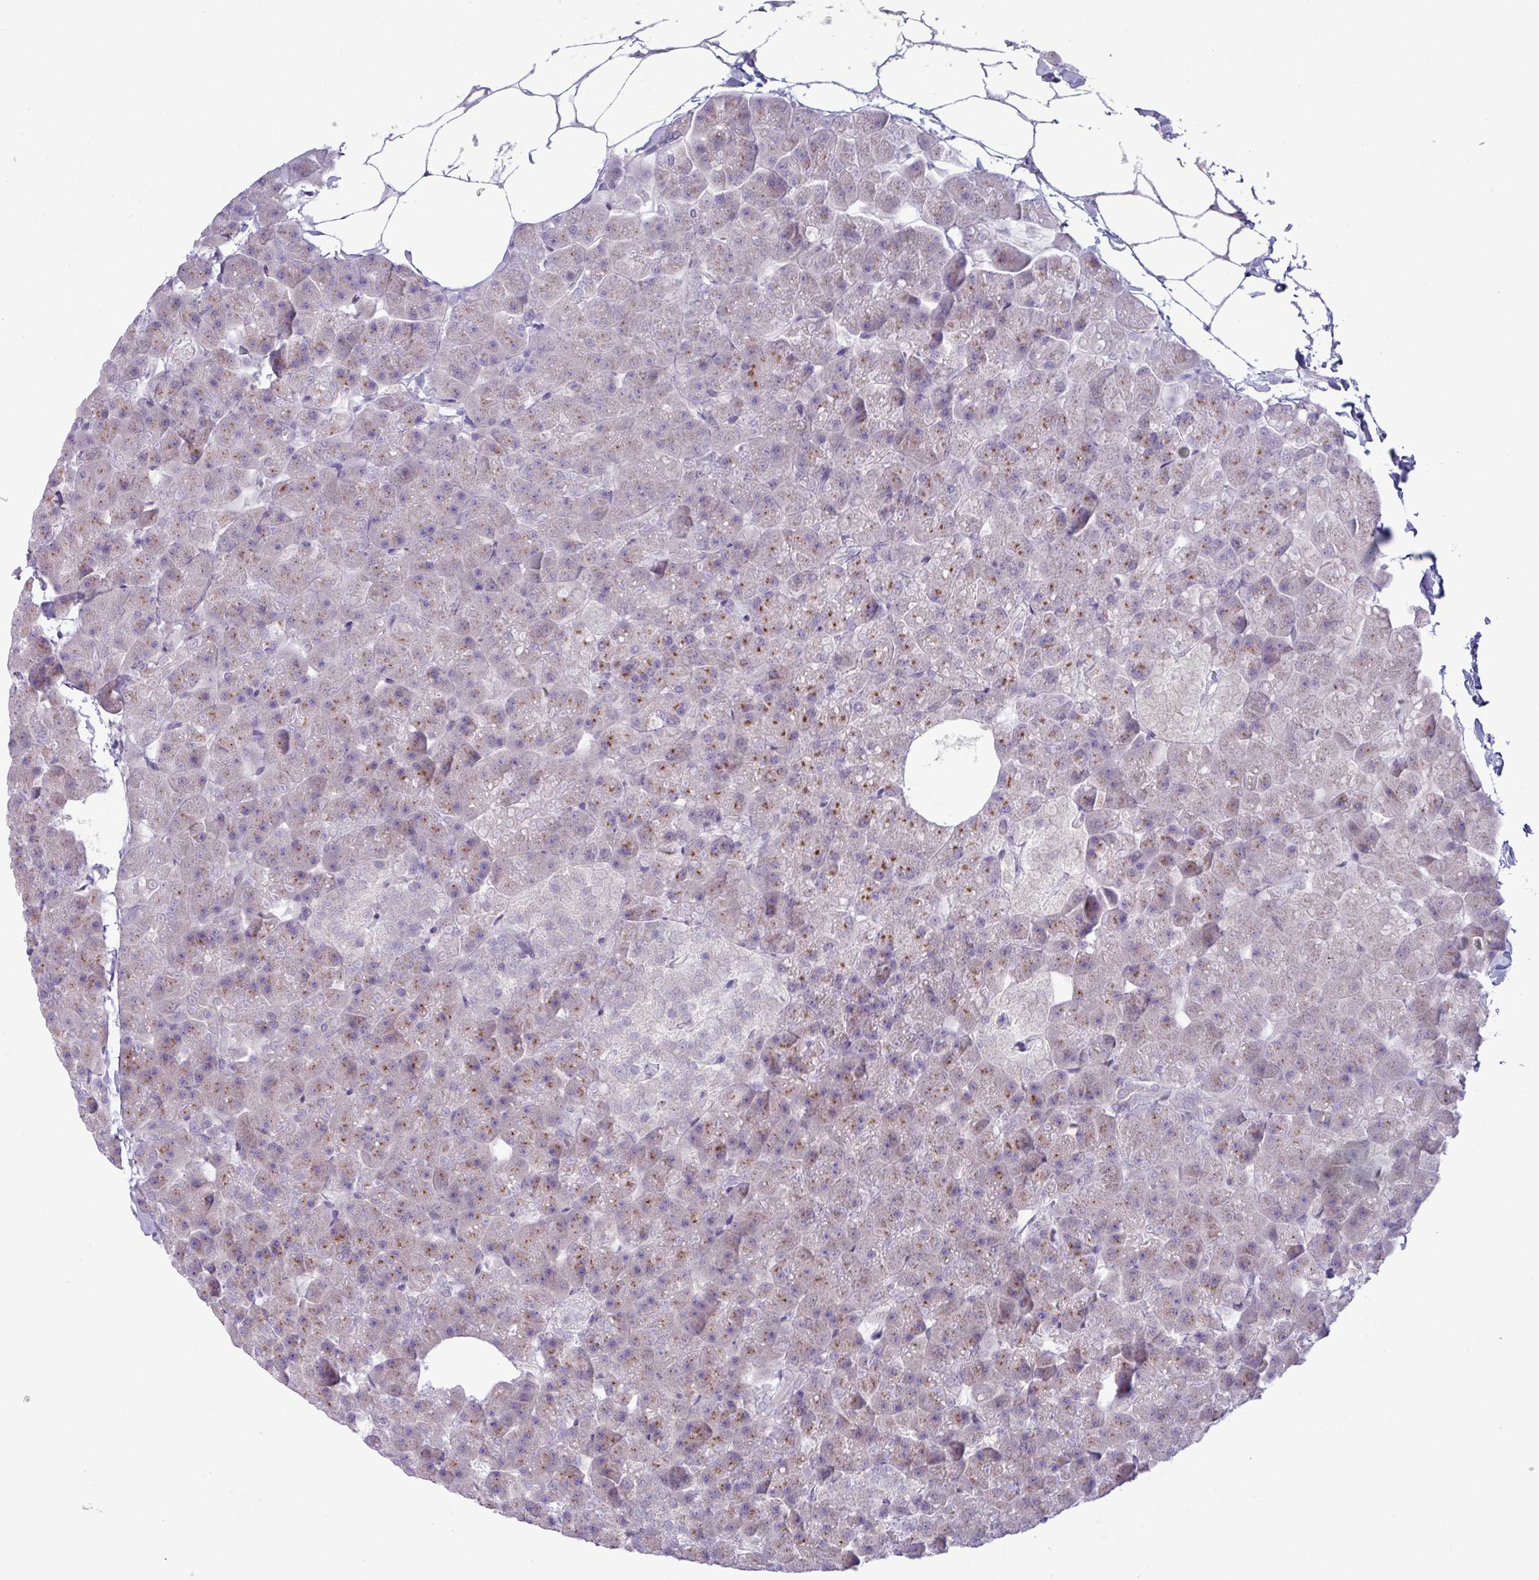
{"staining": {"intensity": "moderate", "quantity": ">75%", "location": "cytoplasmic/membranous"}, "tissue": "pancreas", "cell_type": "Exocrine glandular cells", "image_type": "normal", "snomed": [{"axis": "morphology", "description": "Normal tissue, NOS"}, {"axis": "topography", "description": "Pancreas"}], "caption": "Immunohistochemistry (IHC) micrograph of benign pancreas: pancreas stained using immunohistochemistry shows medium levels of moderate protein expression localized specifically in the cytoplasmic/membranous of exocrine glandular cells, appearing as a cytoplasmic/membranous brown color.", "gene": "STIMATE", "patient": {"sex": "male", "age": 35}}